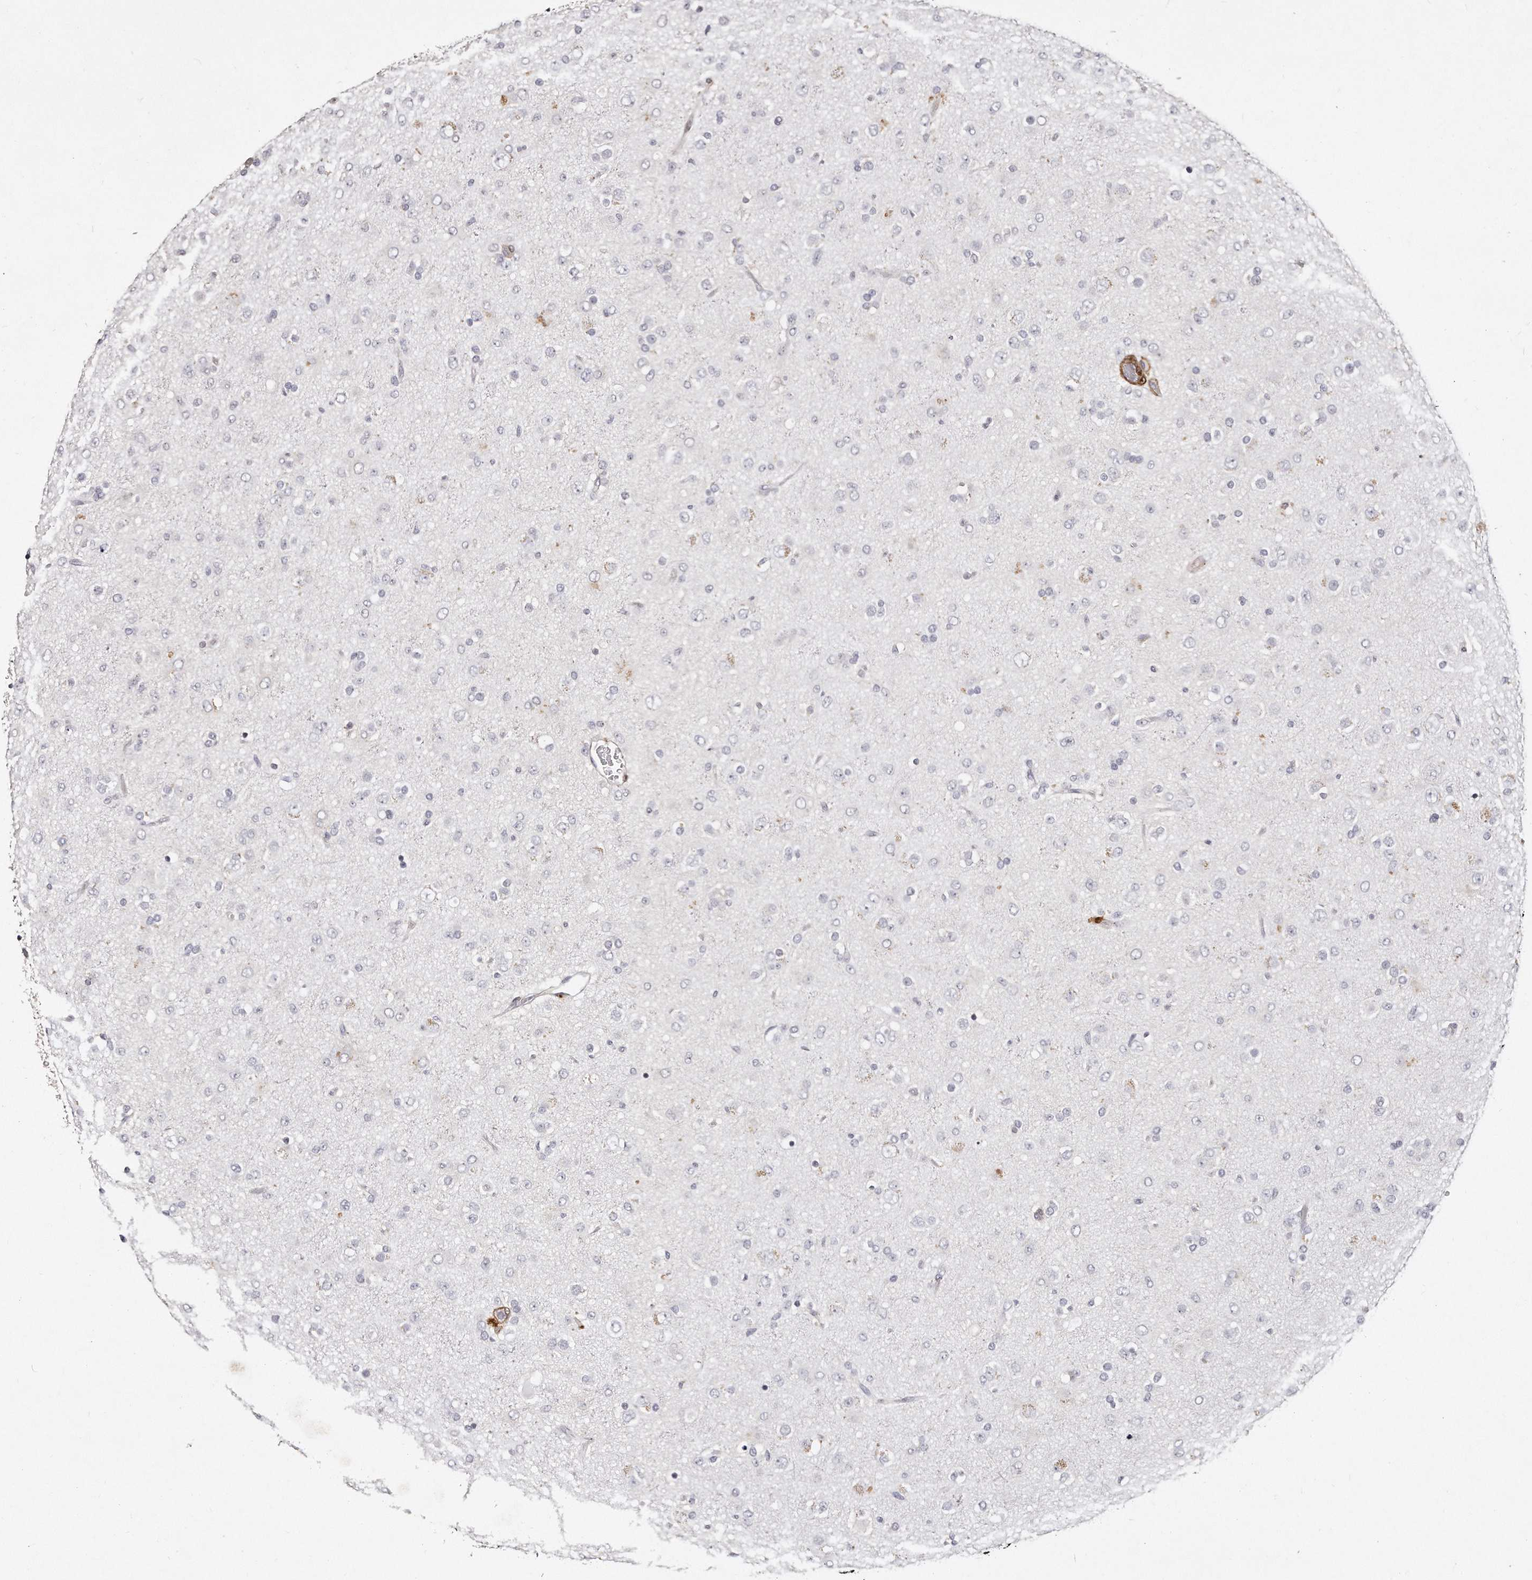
{"staining": {"intensity": "negative", "quantity": "none", "location": "none"}, "tissue": "glioma", "cell_type": "Tumor cells", "image_type": "cancer", "snomed": [{"axis": "morphology", "description": "Glioma, malignant, Low grade"}, {"axis": "topography", "description": "Brain"}], "caption": "Glioma was stained to show a protein in brown. There is no significant staining in tumor cells. The staining is performed using DAB (3,3'-diaminobenzidine) brown chromogen with nuclei counter-stained in using hematoxylin.", "gene": "LMOD1", "patient": {"sex": "male", "age": 65}}